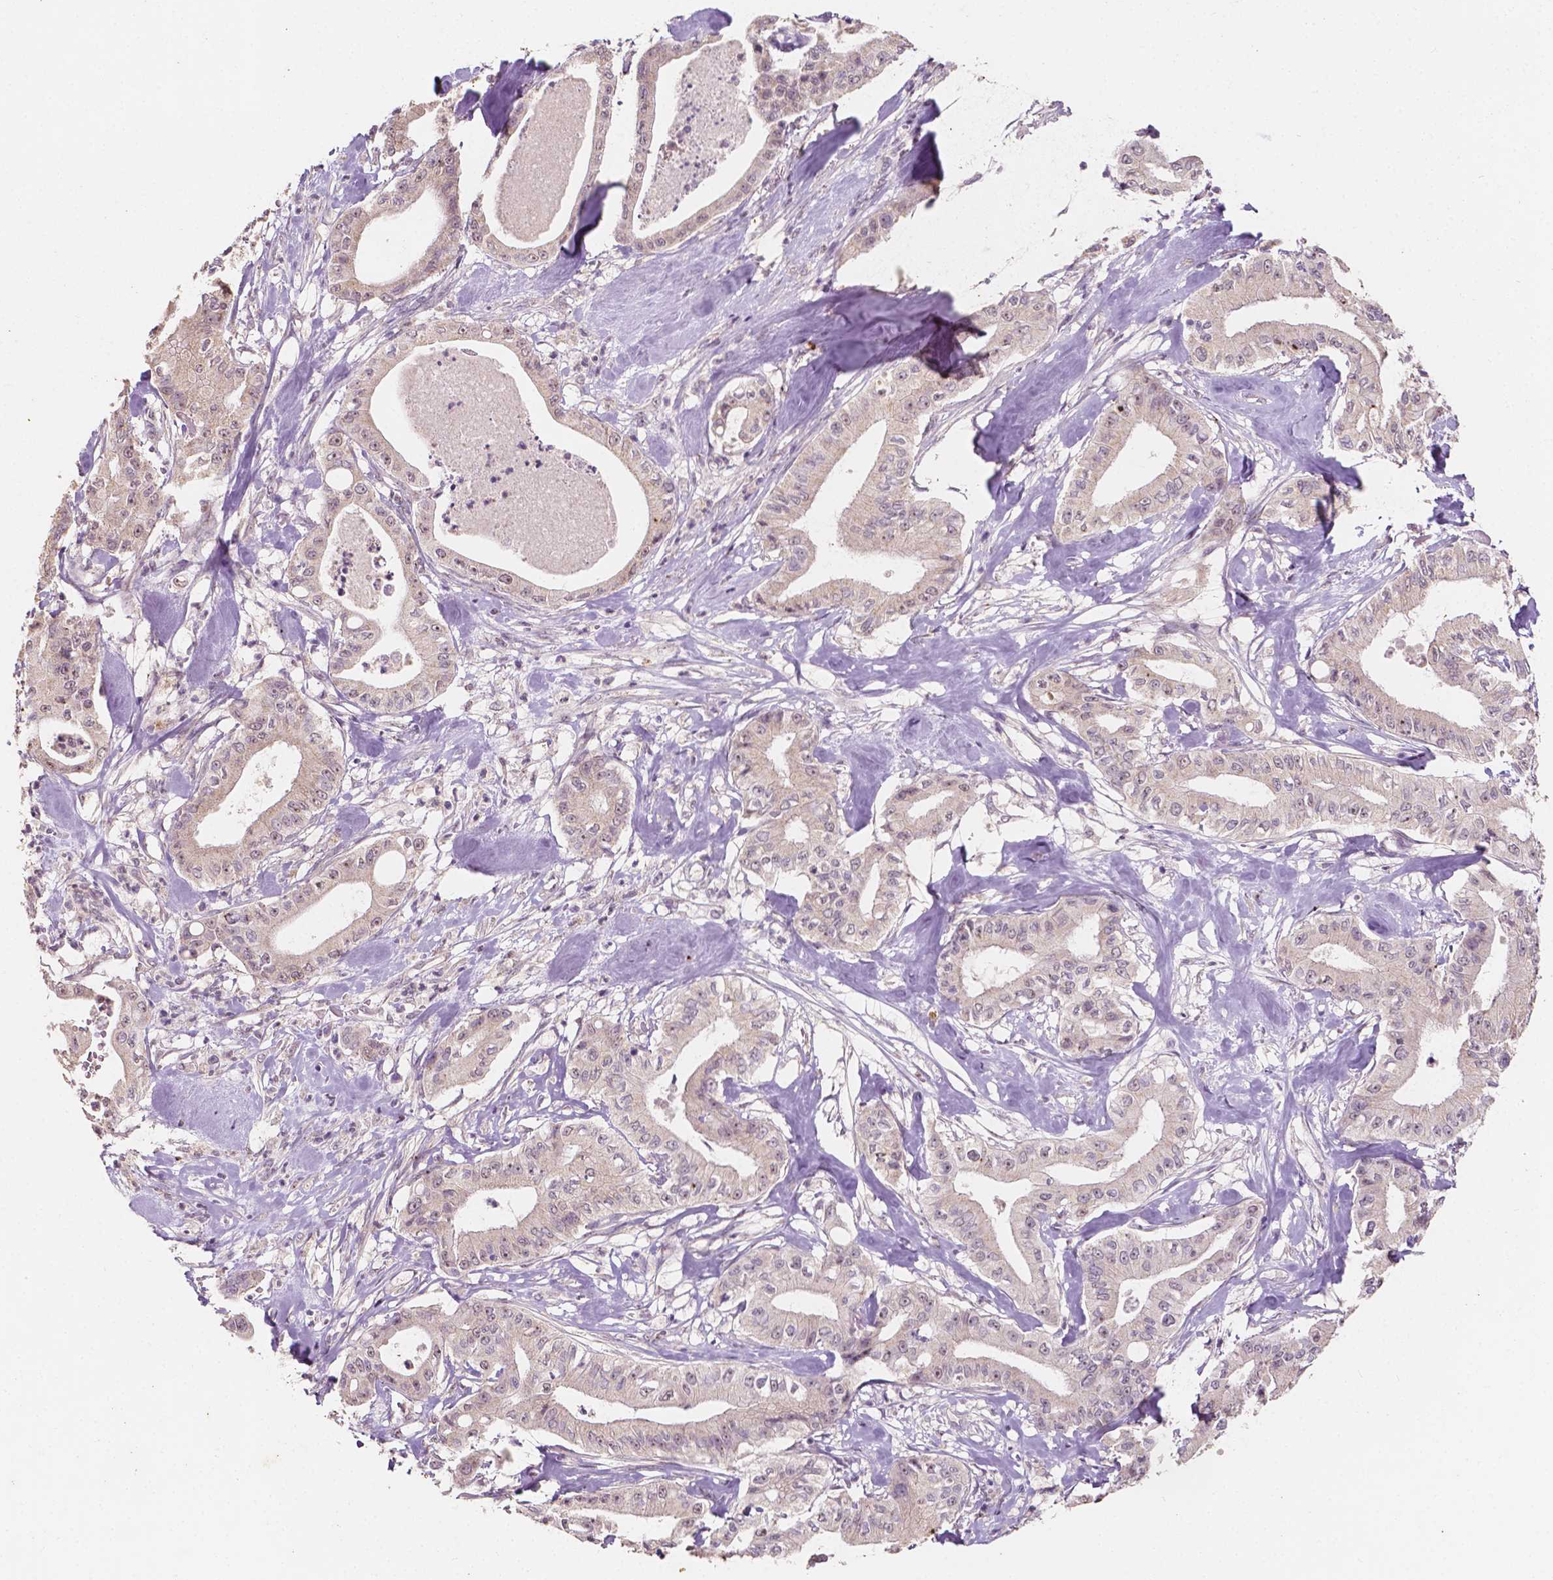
{"staining": {"intensity": "negative", "quantity": "none", "location": "none"}, "tissue": "pancreatic cancer", "cell_type": "Tumor cells", "image_type": "cancer", "snomed": [{"axis": "morphology", "description": "Adenocarcinoma, NOS"}, {"axis": "topography", "description": "Pancreas"}], "caption": "A high-resolution photomicrograph shows immunohistochemistry (IHC) staining of pancreatic cancer (adenocarcinoma), which exhibits no significant expression in tumor cells.", "gene": "SIRT2", "patient": {"sex": "male", "age": 71}}